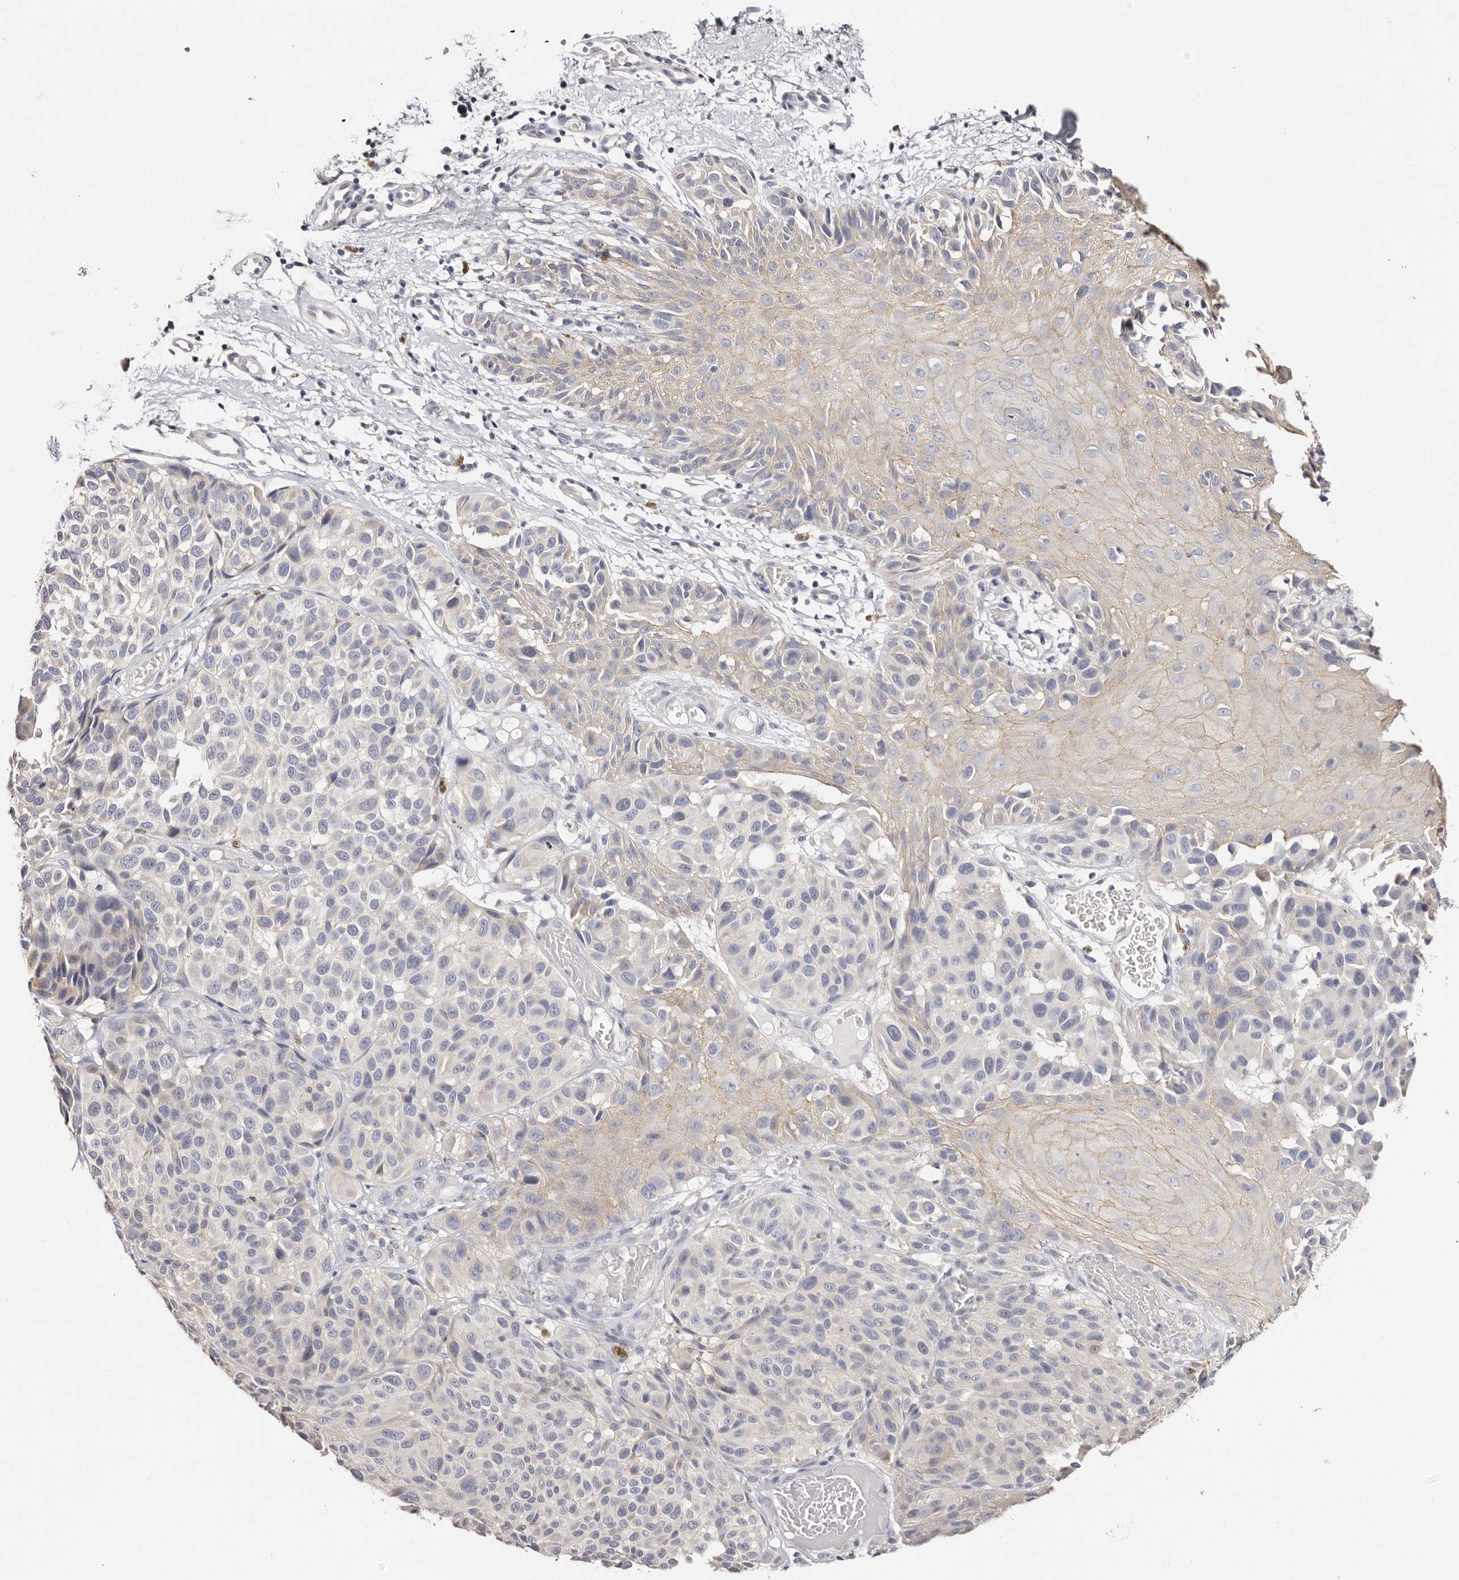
{"staining": {"intensity": "negative", "quantity": "none", "location": "none"}, "tissue": "melanoma", "cell_type": "Tumor cells", "image_type": "cancer", "snomed": [{"axis": "morphology", "description": "Malignant melanoma, NOS"}, {"axis": "topography", "description": "Skin"}], "caption": "This is an immunohistochemistry photomicrograph of malignant melanoma. There is no expression in tumor cells.", "gene": "ROM1", "patient": {"sex": "male", "age": 83}}